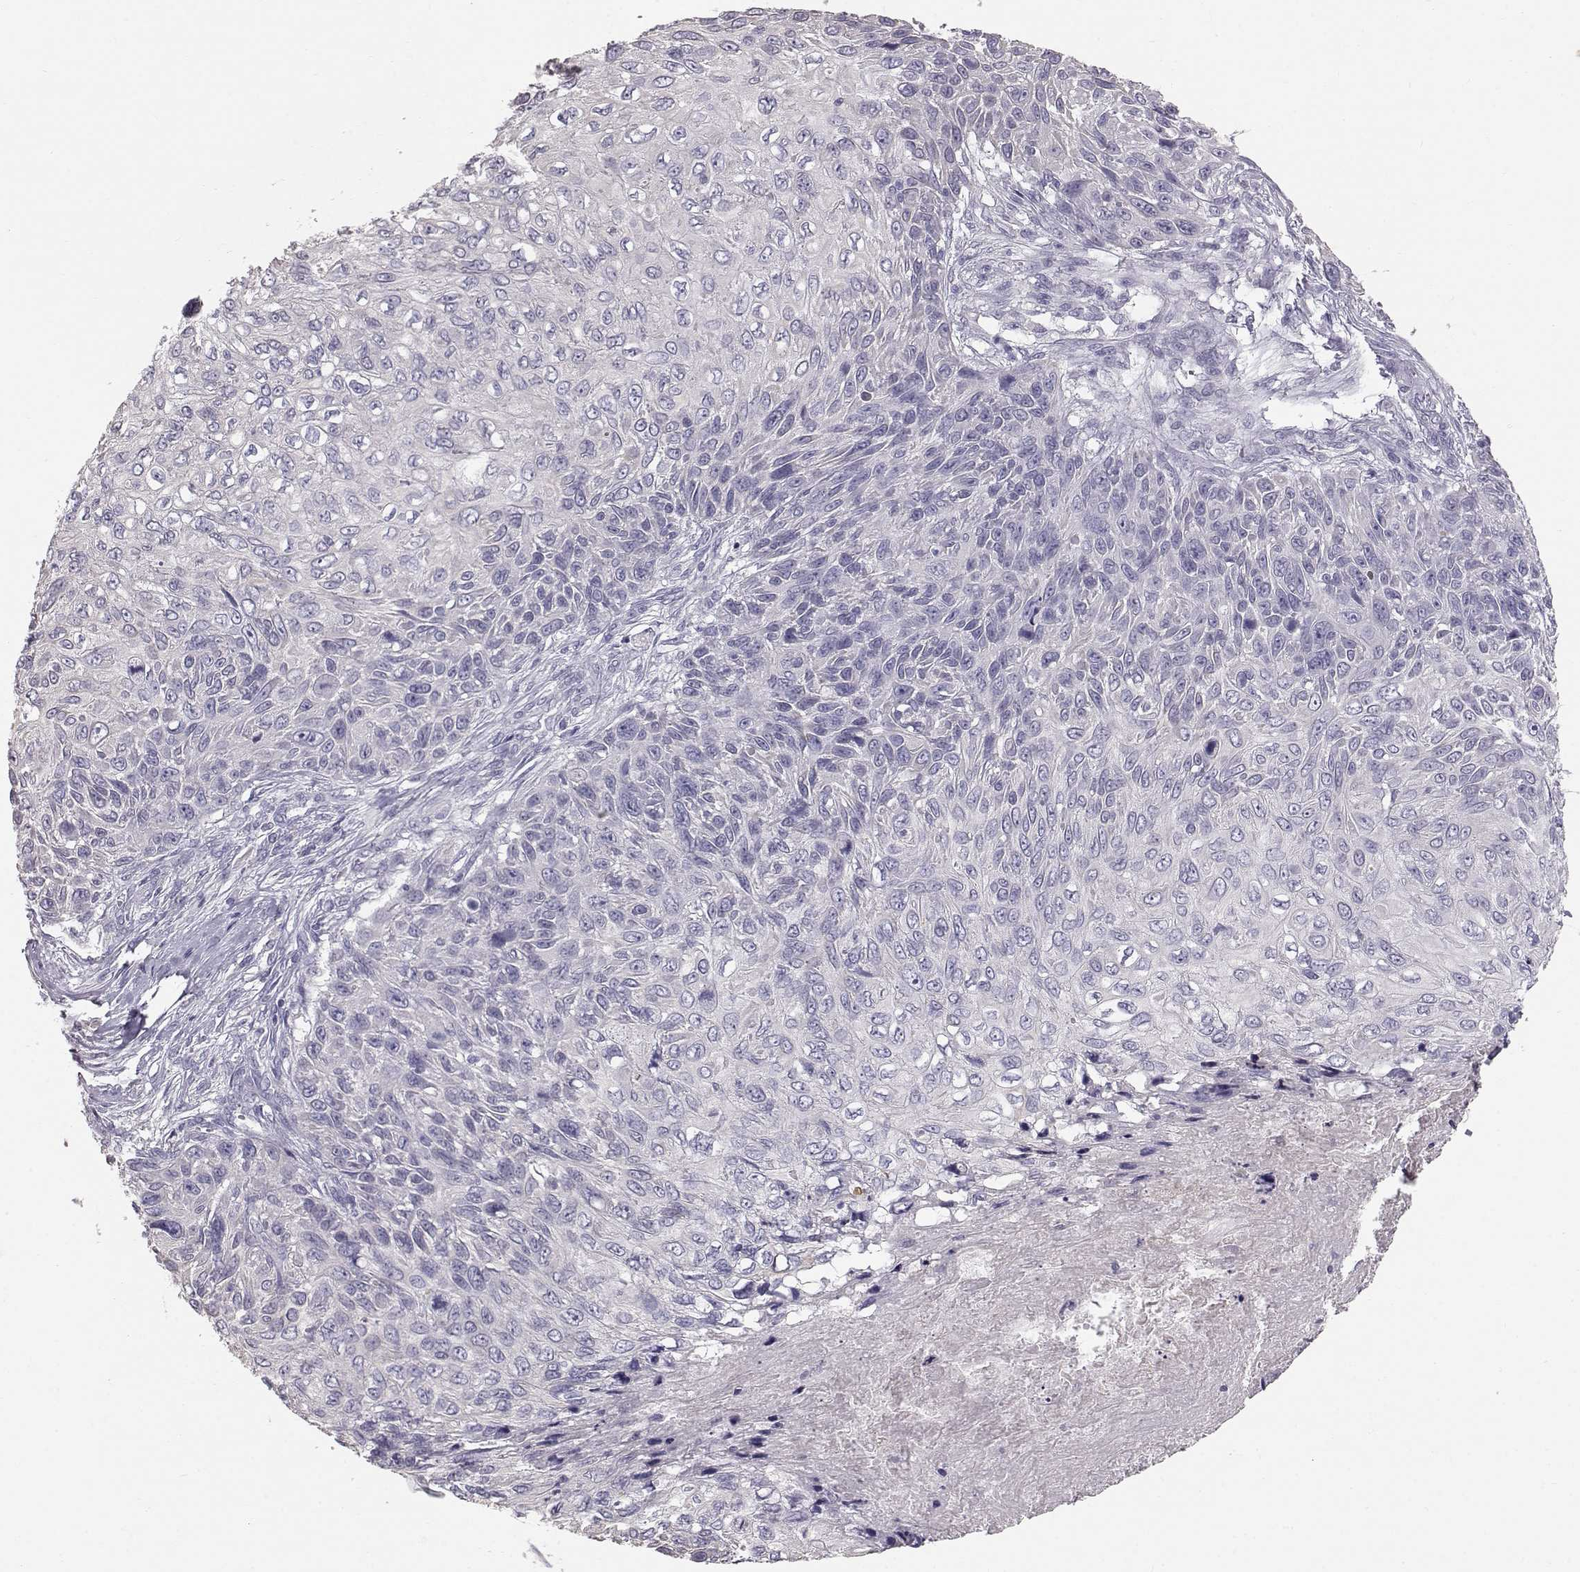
{"staining": {"intensity": "negative", "quantity": "none", "location": "none"}, "tissue": "skin cancer", "cell_type": "Tumor cells", "image_type": "cancer", "snomed": [{"axis": "morphology", "description": "Squamous cell carcinoma, NOS"}, {"axis": "topography", "description": "Skin"}], "caption": "Immunohistochemical staining of human skin cancer displays no significant positivity in tumor cells.", "gene": "KRT33A", "patient": {"sex": "male", "age": 92}}